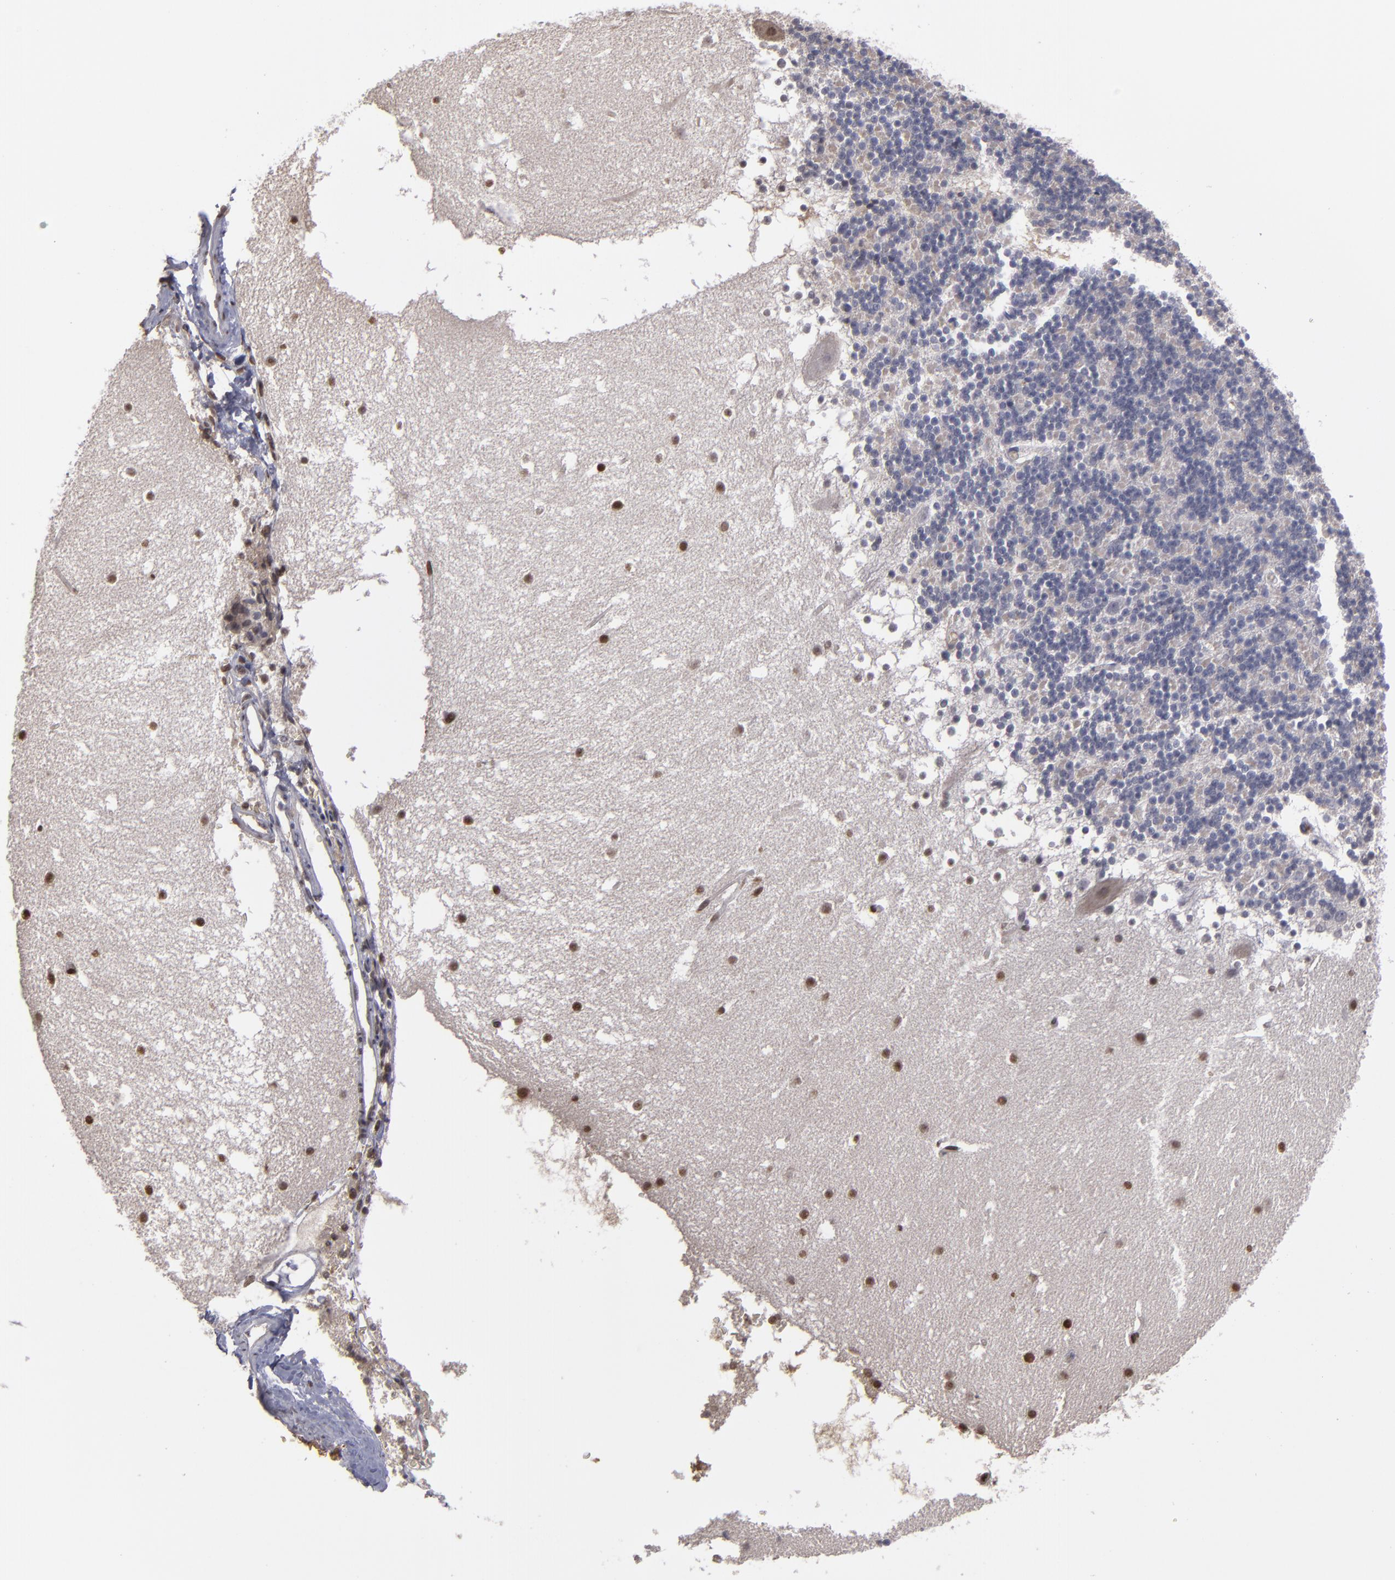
{"staining": {"intensity": "negative", "quantity": "none", "location": "none"}, "tissue": "cerebellum", "cell_type": "Cells in granular layer", "image_type": "normal", "snomed": [{"axis": "morphology", "description": "Normal tissue, NOS"}, {"axis": "topography", "description": "Cerebellum"}], "caption": "IHC image of benign cerebellum stained for a protein (brown), which demonstrates no expression in cells in granular layer.", "gene": "ITIH4", "patient": {"sex": "male", "age": 45}}